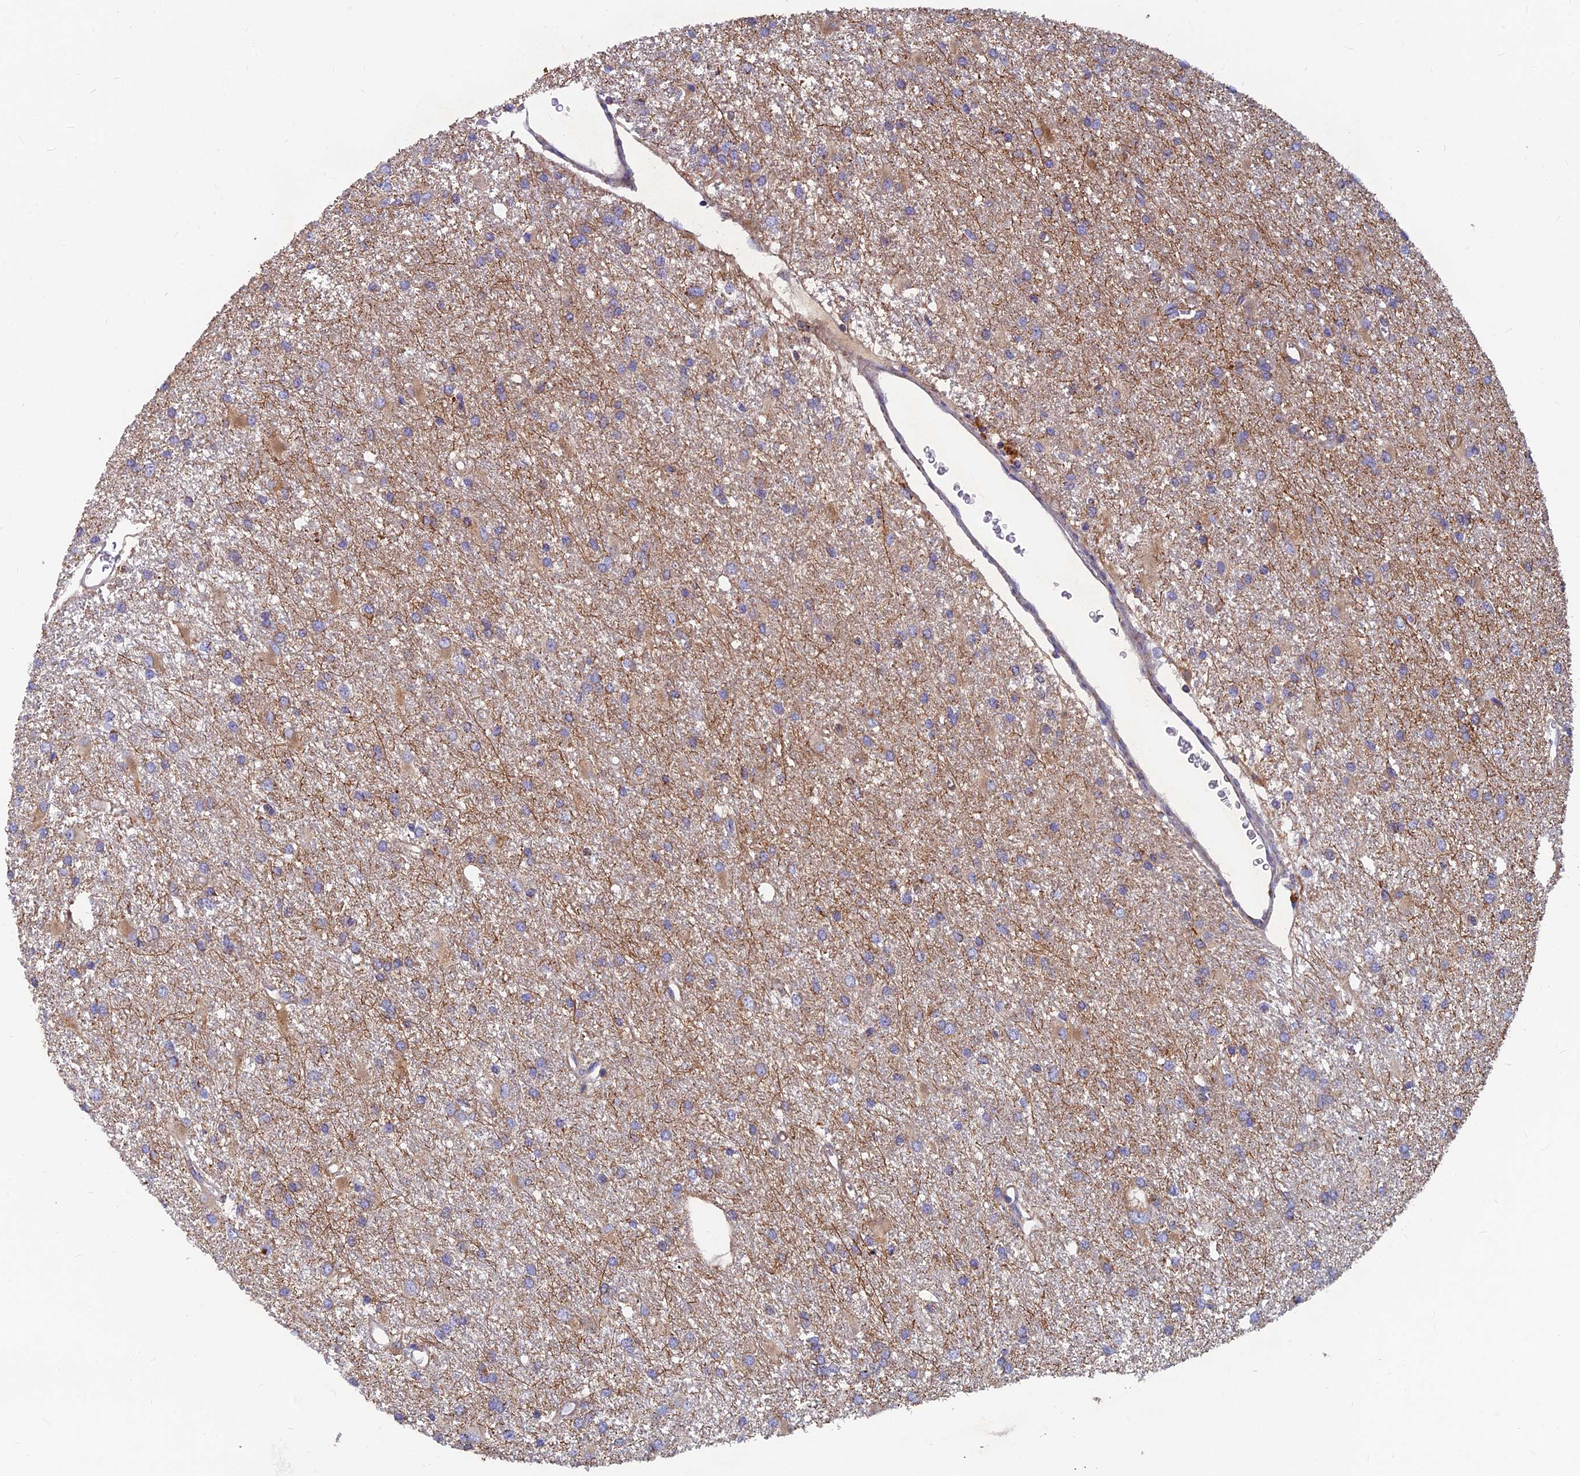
{"staining": {"intensity": "moderate", "quantity": "<25%", "location": "cytoplasmic/membranous"}, "tissue": "glioma", "cell_type": "Tumor cells", "image_type": "cancer", "snomed": [{"axis": "morphology", "description": "Glioma, malignant, High grade"}, {"axis": "topography", "description": "Brain"}], "caption": "Human malignant glioma (high-grade) stained with a protein marker shows moderate staining in tumor cells.", "gene": "MRPS9", "patient": {"sex": "female", "age": 50}}